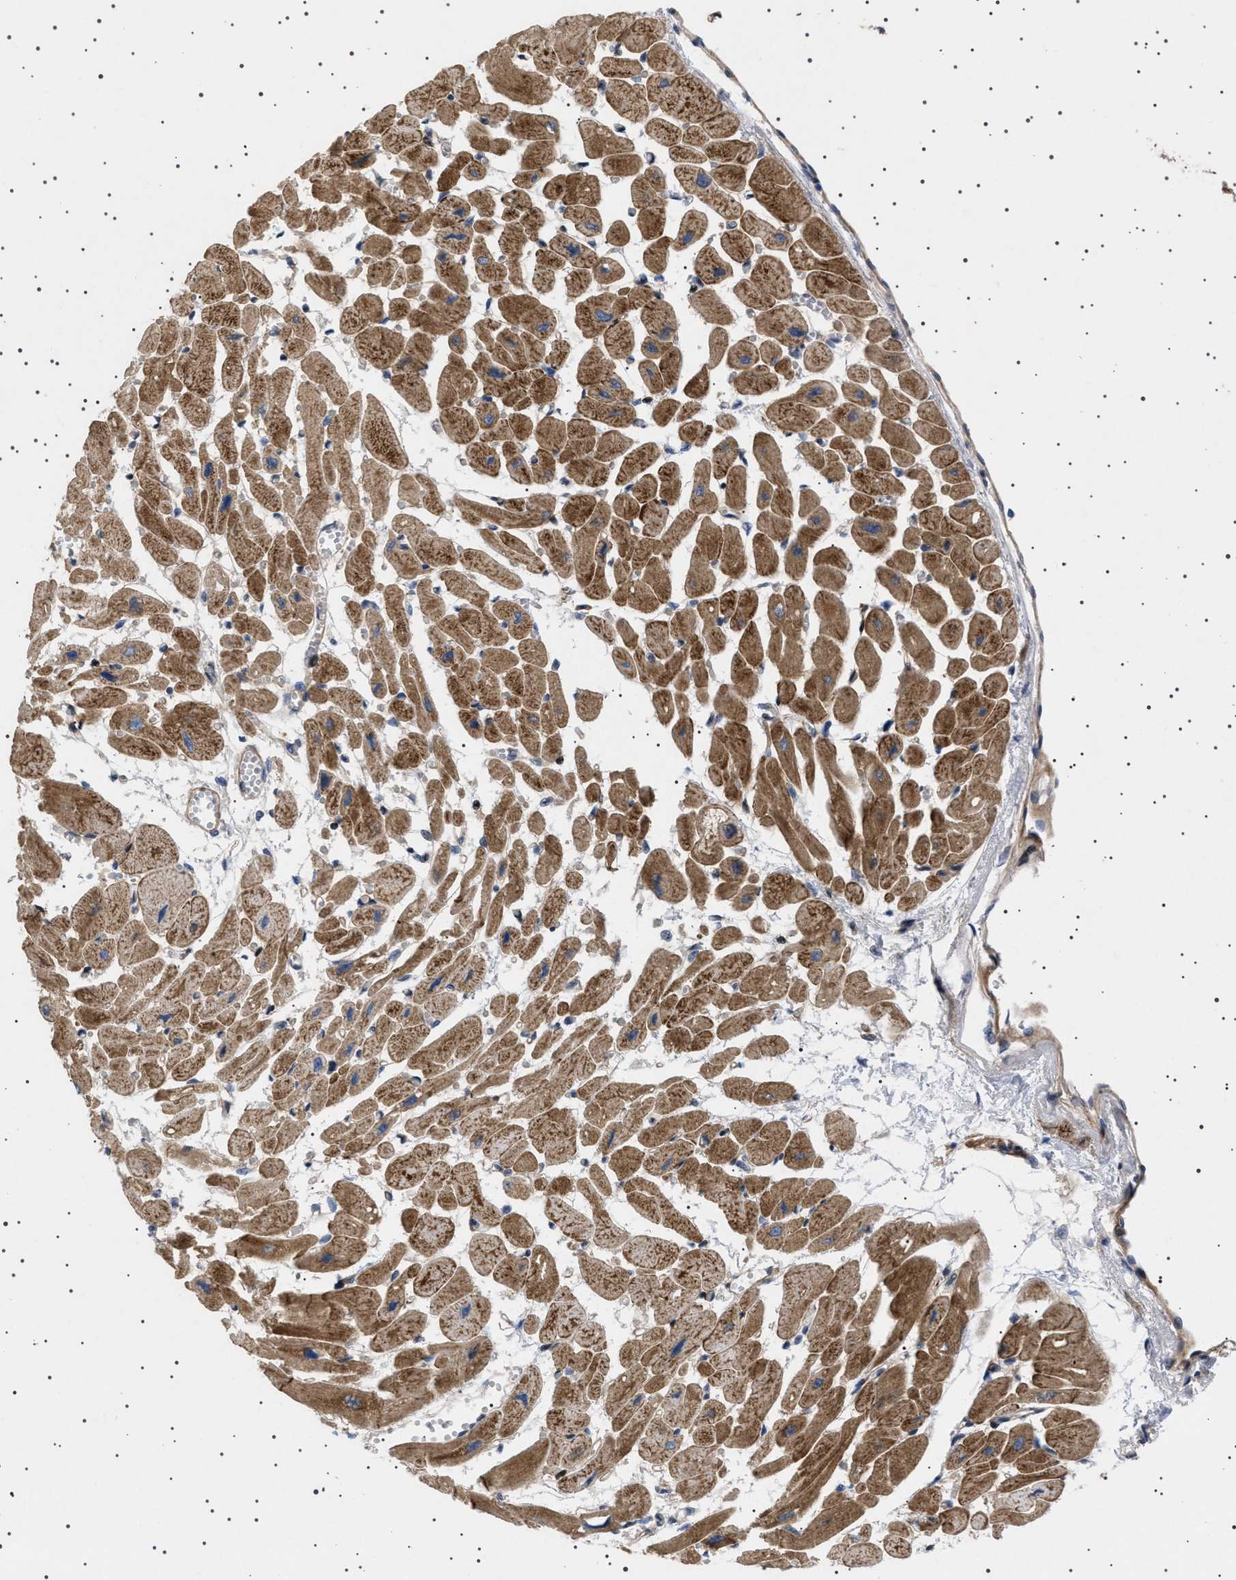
{"staining": {"intensity": "strong", "quantity": ">75%", "location": "cytoplasmic/membranous"}, "tissue": "heart muscle", "cell_type": "Cardiomyocytes", "image_type": "normal", "snomed": [{"axis": "morphology", "description": "Normal tissue, NOS"}, {"axis": "topography", "description": "Heart"}], "caption": "A high-resolution photomicrograph shows IHC staining of benign heart muscle, which displays strong cytoplasmic/membranous staining in about >75% of cardiomyocytes.", "gene": "HTR1A", "patient": {"sex": "female", "age": 54}}